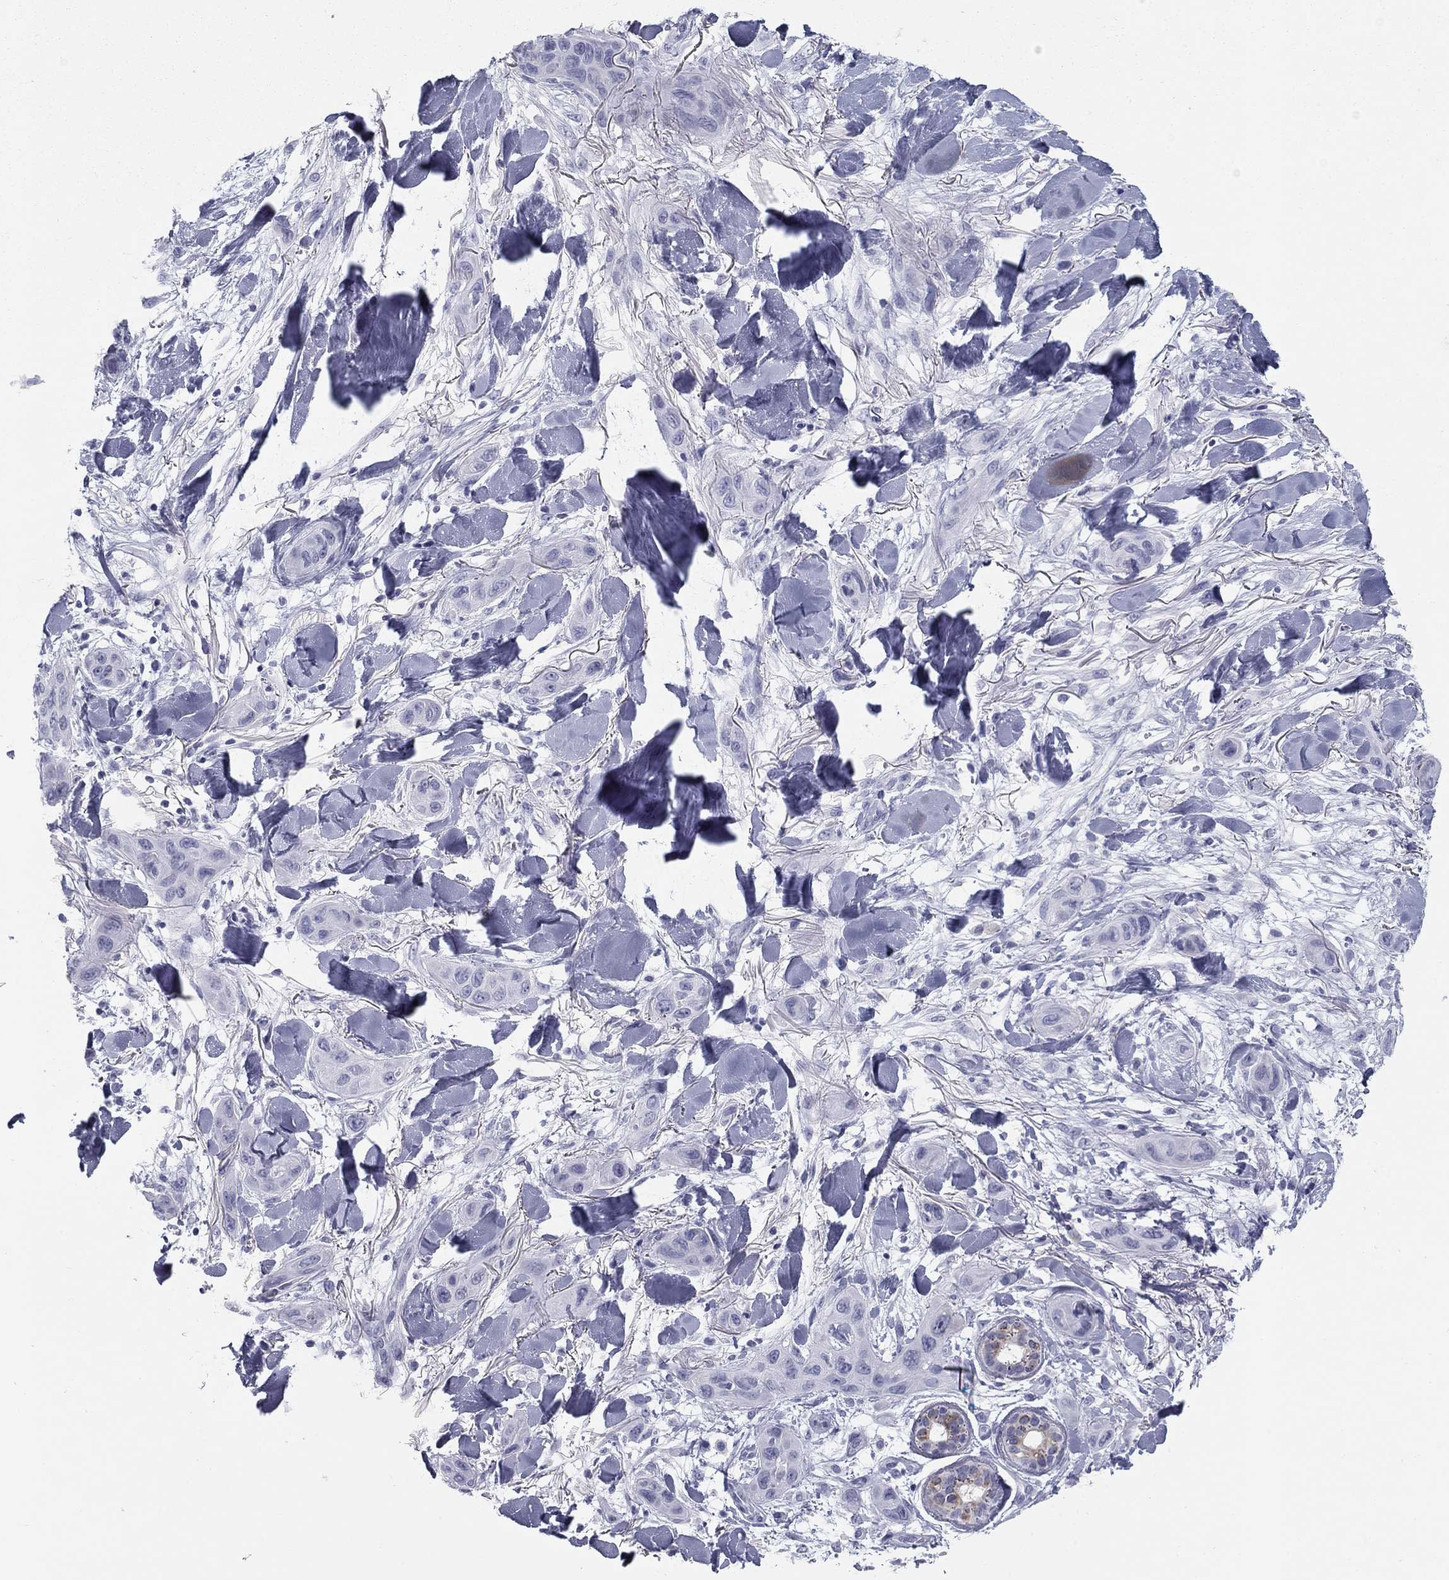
{"staining": {"intensity": "negative", "quantity": "none", "location": "none"}, "tissue": "skin cancer", "cell_type": "Tumor cells", "image_type": "cancer", "snomed": [{"axis": "morphology", "description": "Squamous cell carcinoma, NOS"}, {"axis": "topography", "description": "Skin"}], "caption": "Protein analysis of skin cancer (squamous cell carcinoma) shows no significant expression in tumor cells.", "gene": "SULT2B1", "patient": {"sex": "male", "age": 78}}